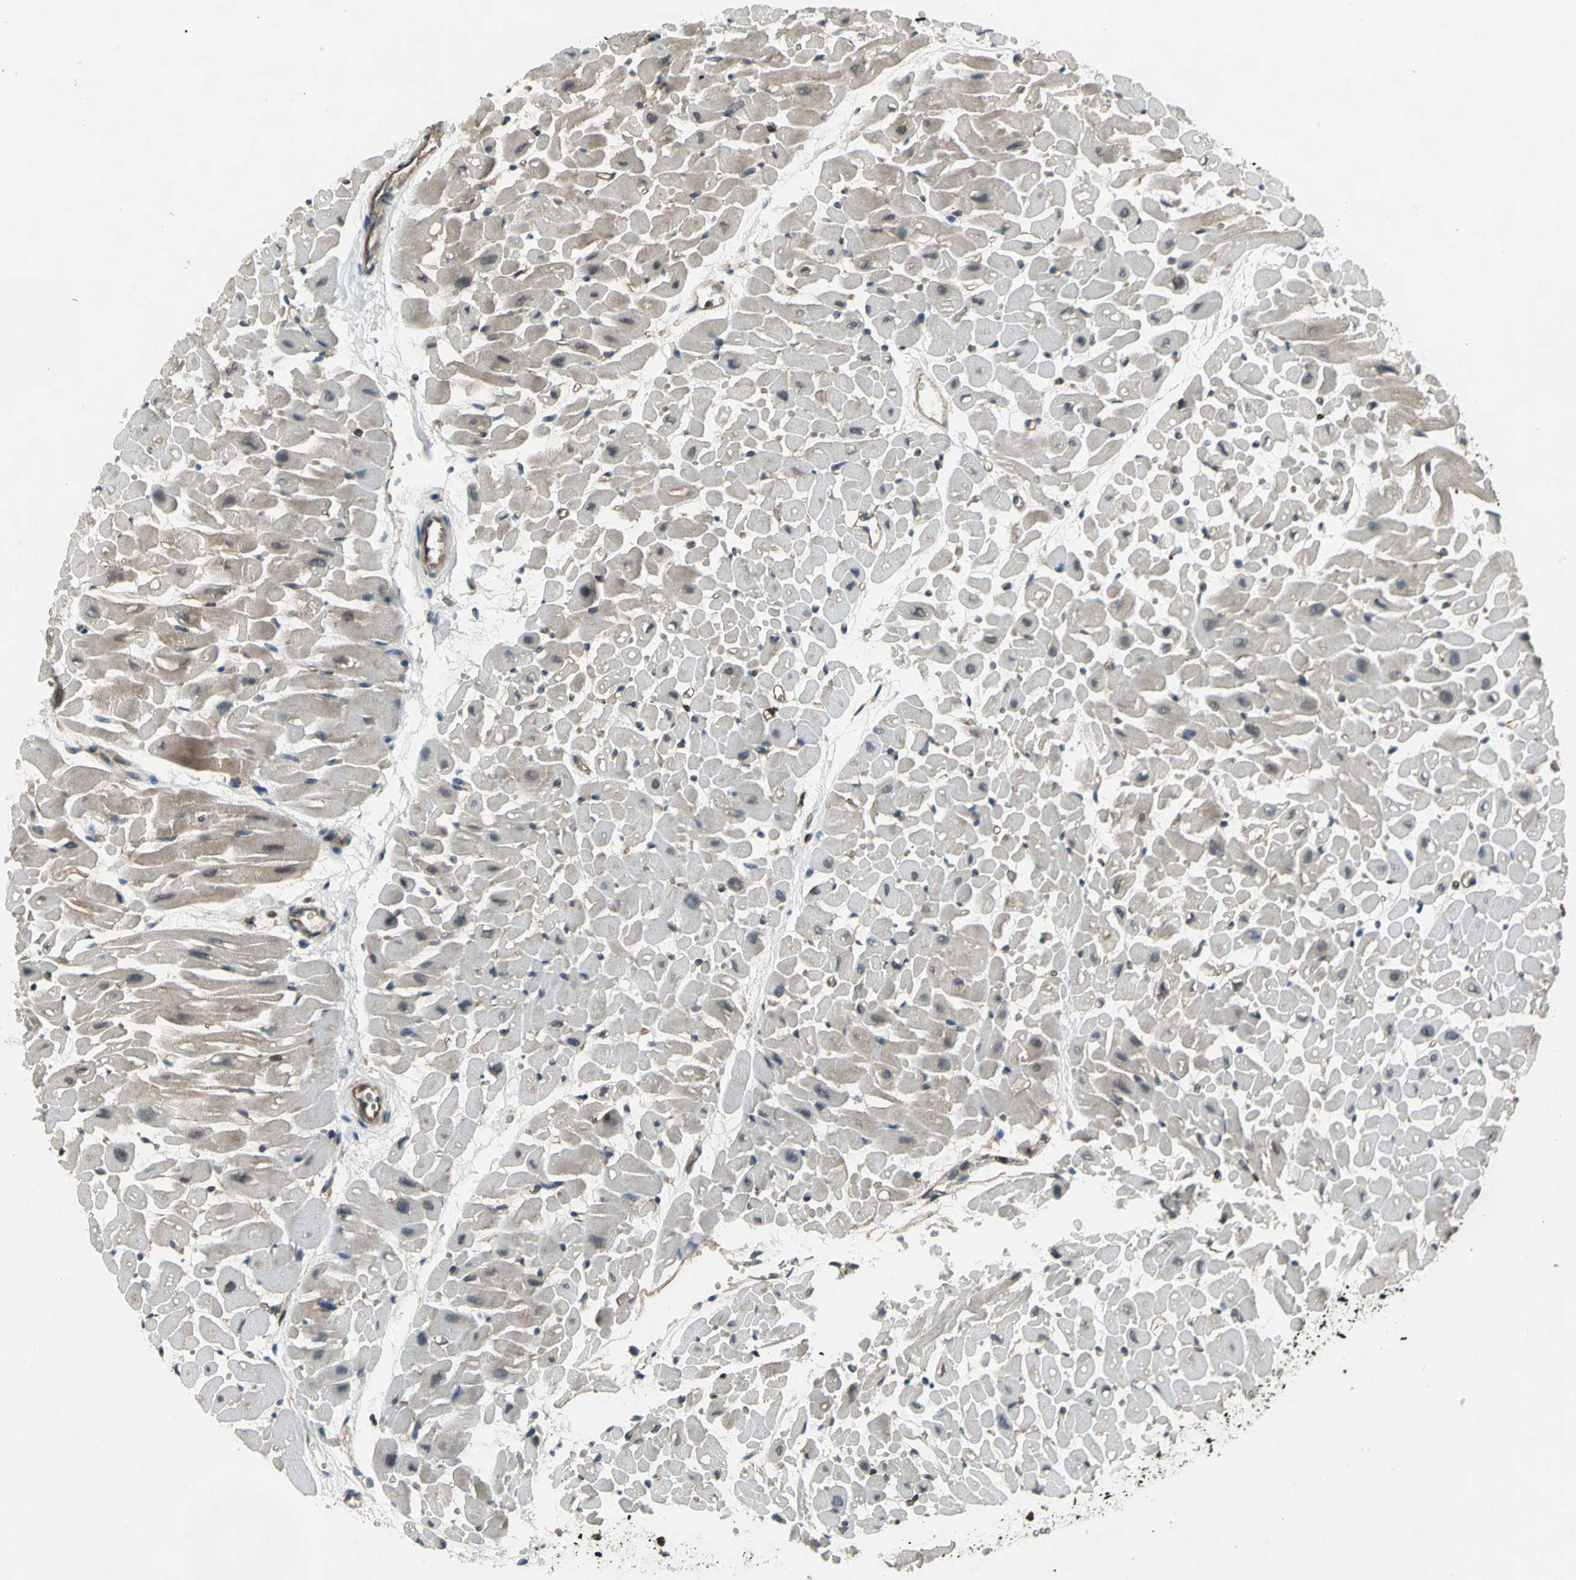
{"staining": {"intensity": "moderate", "quantity": ">75%", "location": "cytoplasmic/membranous"}, "tissue": "heart muscle", "cell_type": "Cardiomyocytes", "image_type": "normal", "snomed": [{"axis": "morphology", "description": "Normal tissue, NOS"}, {"axis": "topography", "description": "Heart"}], "caption": "High-magnification brightfield microscopy of benign heart muscle stained with DAB (brown) and counterstained with hematoxylin (blue). cardiomyocytes exhibit moderate cytoplasmic/membranous expression is seen in approximately>75% of cells. The staining is performed using DAB (3,3'-diaminobenzidine) brown chromogen to label protein expression. The nuclei are counter-stained blue using hematoxylin.", "gene": "AHR", "patient": {"sex": "male", "age": 45}}